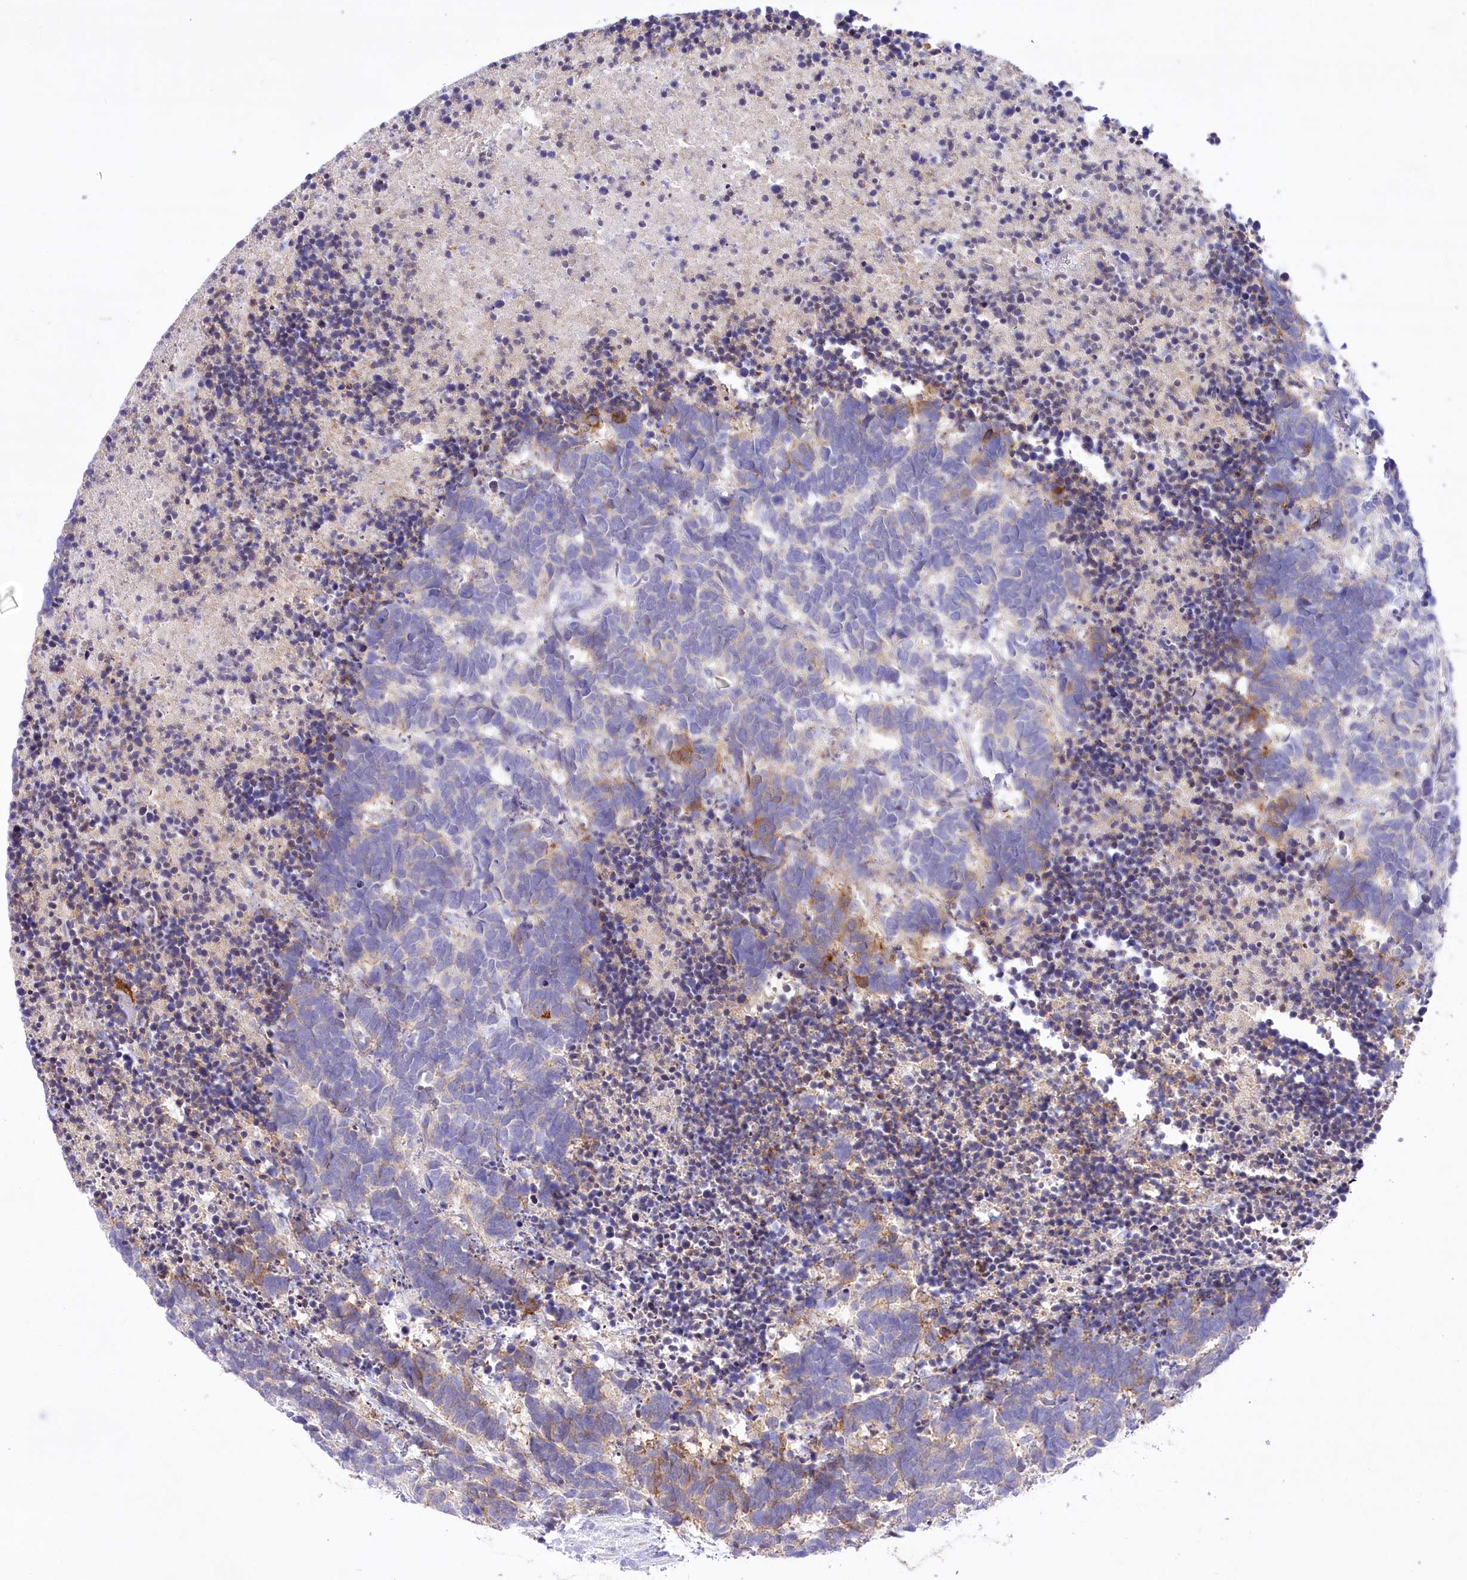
{"staining": {"intensity": "moderate", "quantity": "<25%", "location": "cytoplasmic/membranous"}, "tissue": "carcinoid", "cell_type": "Tumor cells", "image_type": "cancer", "snomed": [{"axis": "morphology", "description": "Carcinoma, NOS"}, {"axis": "morphology", "description": "Carcinoid, malignant, NOS"}, {"axis": "topography", "description": "Urinary bladder"}], "caption": "Tumor cells show low levels of moderate cytoplasmic/membranous expression in approximately <25% of cells in human malignant carcinoid.", "gene": "CEP164", "patient": {"sex": "male", "age": 57}}